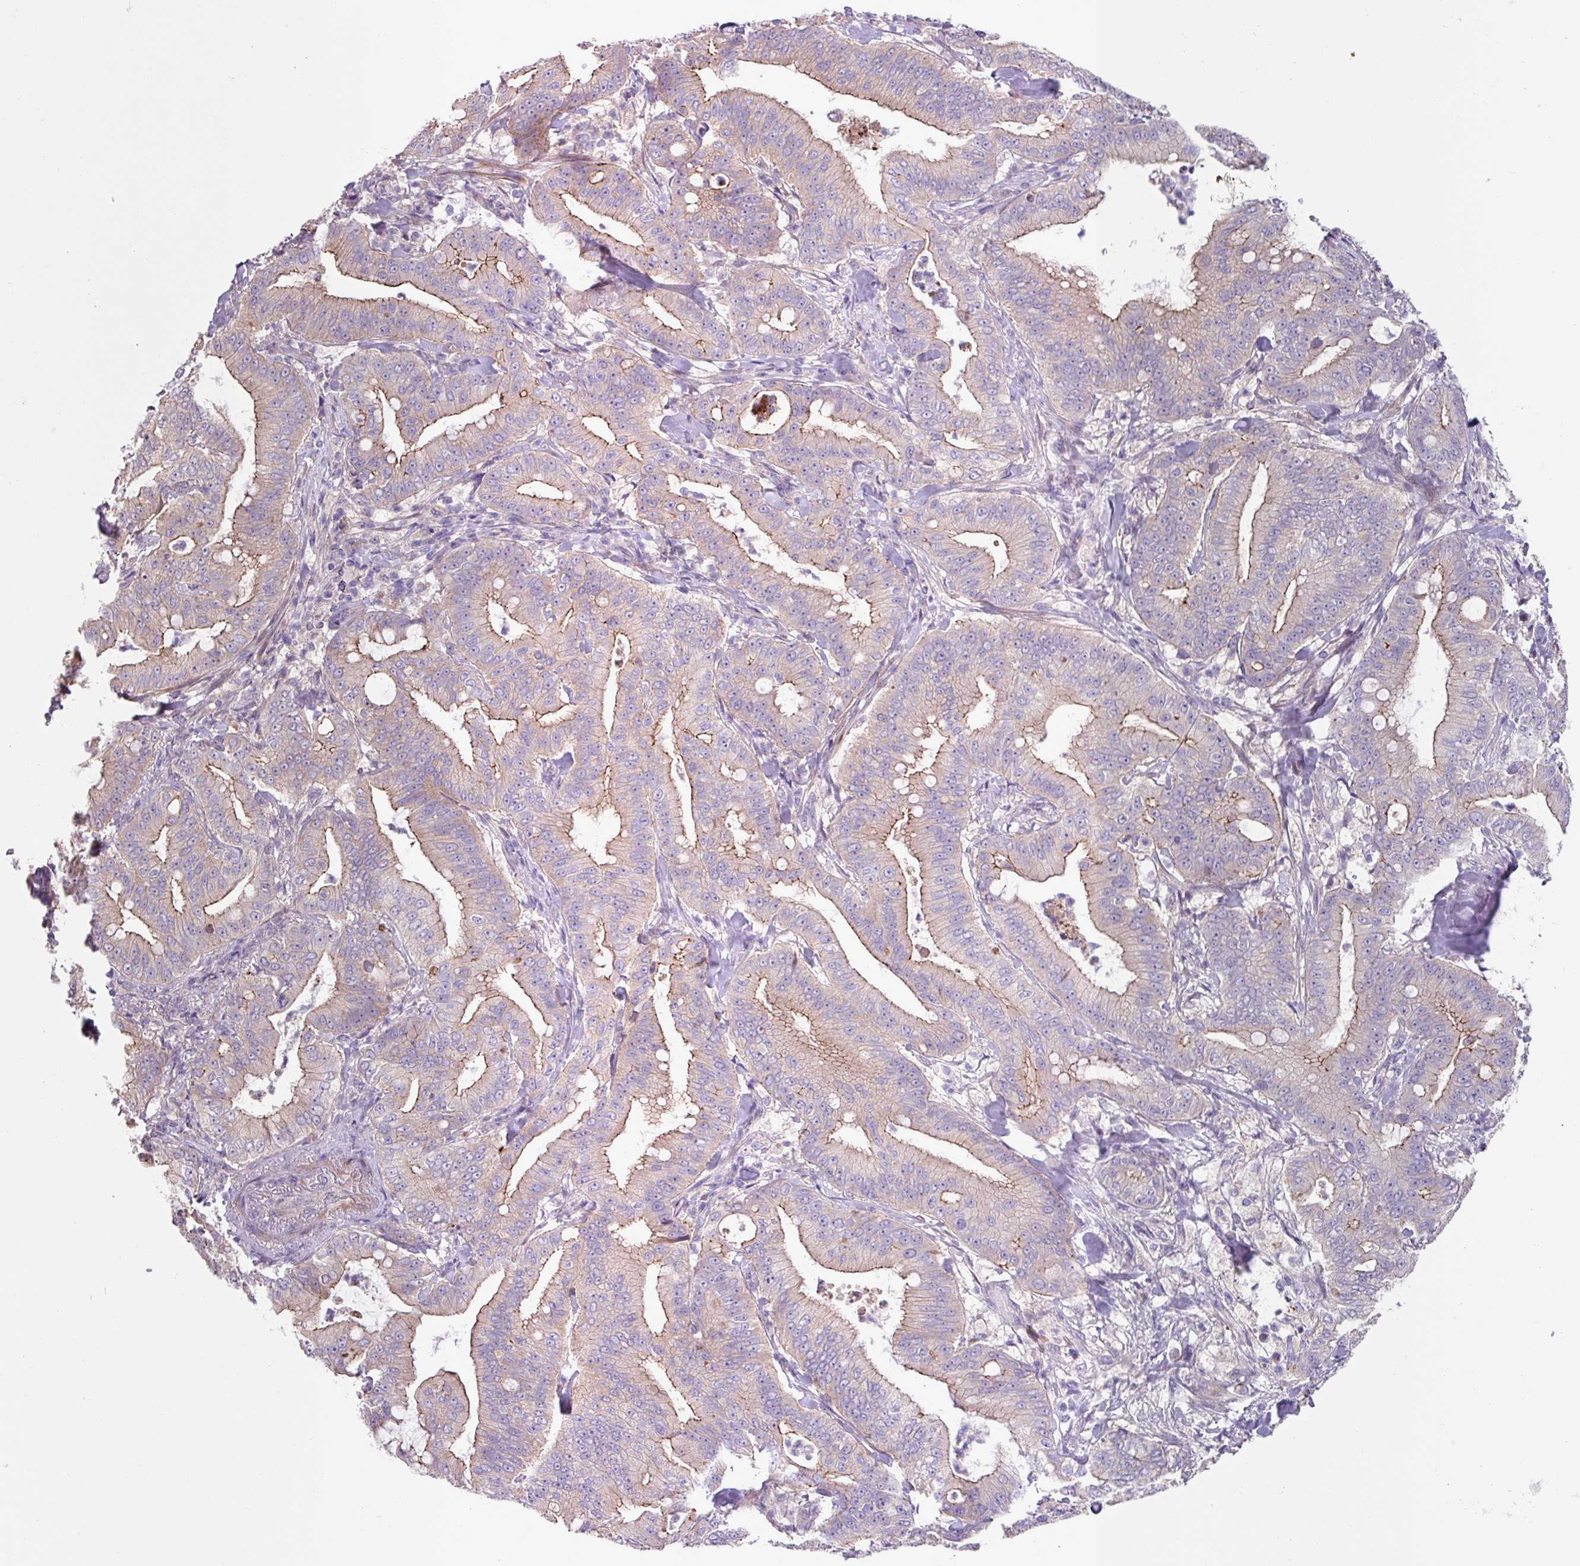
{"staining": {"intensity": "moderate", "quantity": "25%-75%", "location": "cytoplasmic/membranous"}, "tissue": "pancreatic cancer", "cell_type": "Tumor cells", "image_type": "cancer", "snomed": [{"axis": "morphology", "description": "Adenocarcinoma, NOS"}, {"axis": "topography", "description": "Pancreas"}], "caption": "An immunohistochemistry micrograph of tumor tissue is shown. Protein staining in brown highlights moderate cytoplasmic/membranous positivity in pancreatic adenocarcinoma within tumor cells.", "gene": "IQCJ", "patient": {"sex": "male", "age": 71}}